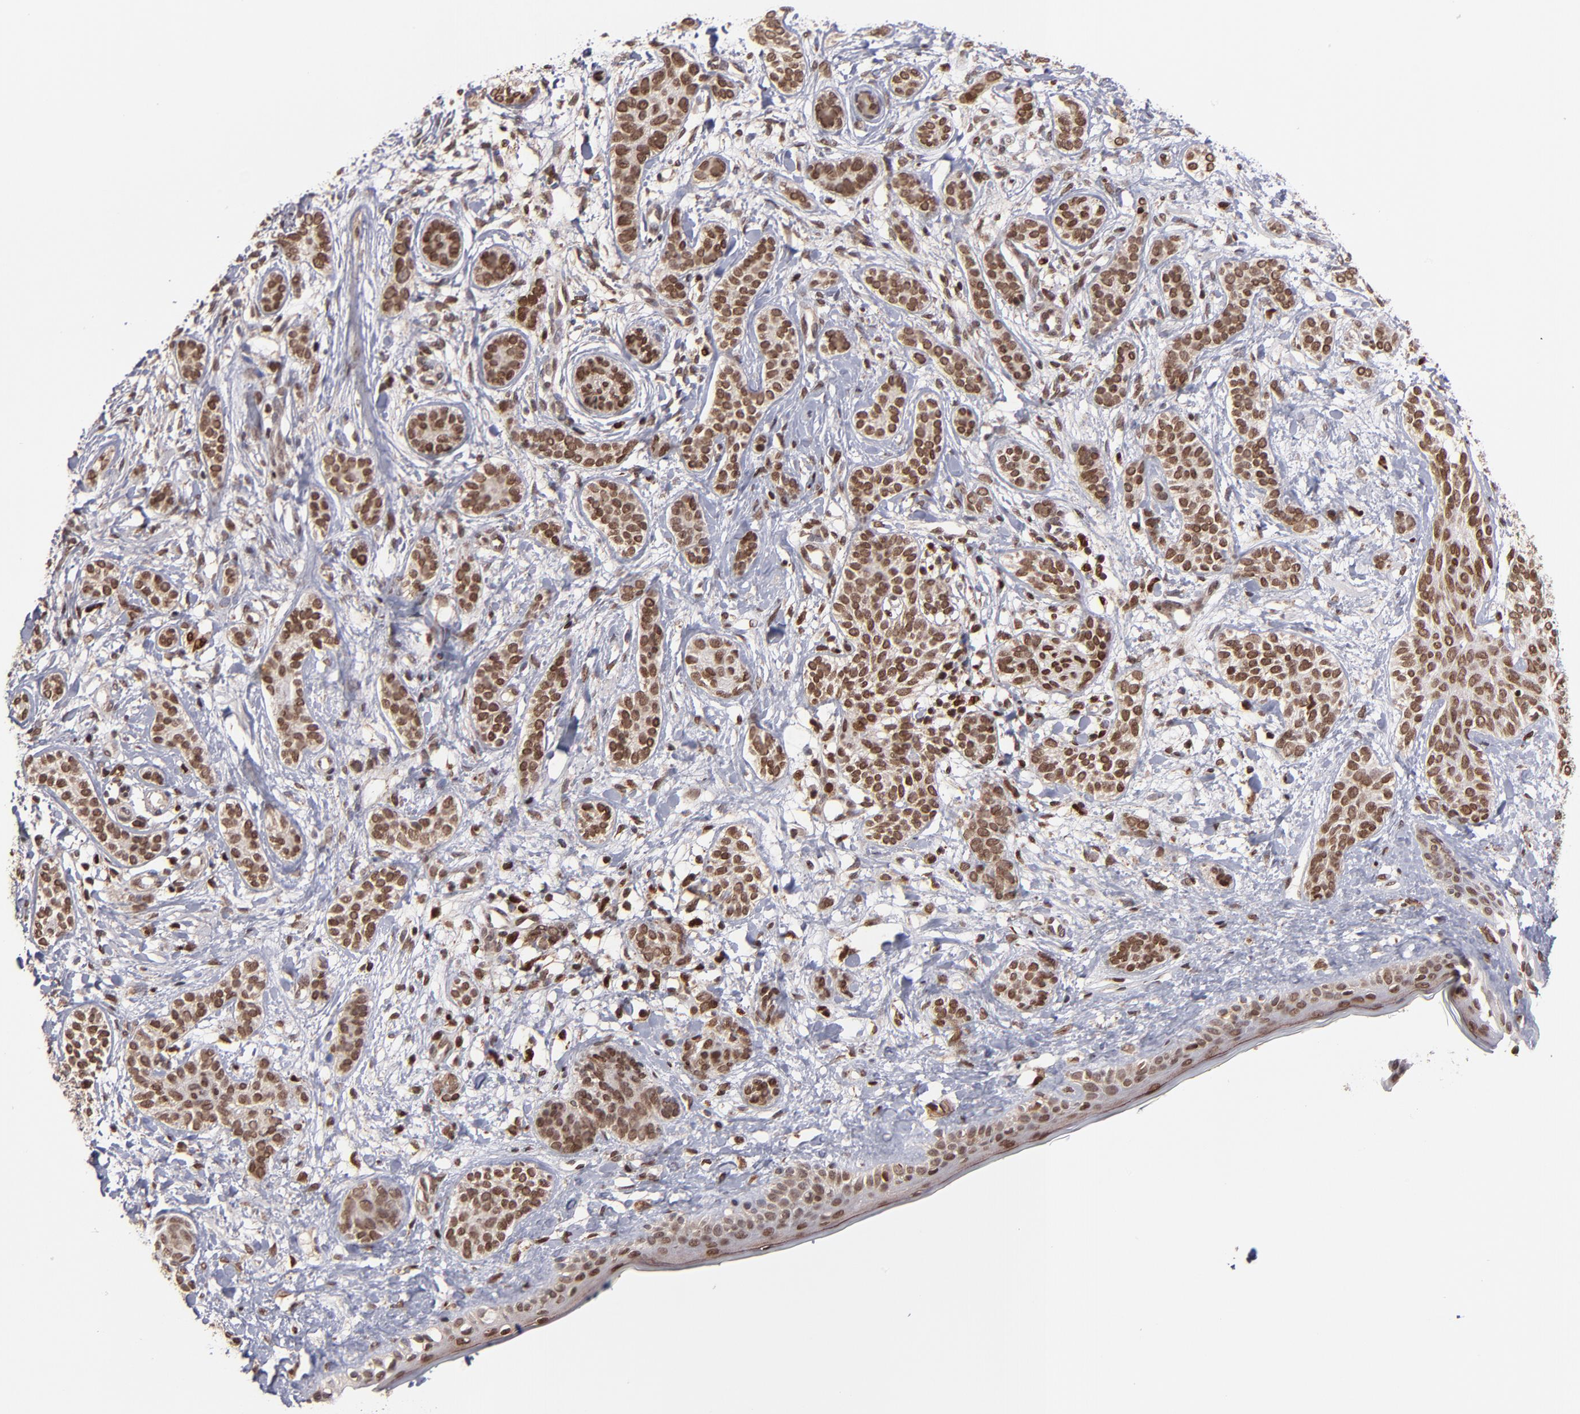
{"staining": {"intensity": "moderate", "quantity": ">75%", "location": "cytoplasmic/membranous,nuclear"}, "tissue": "skin cancer", "cell_type": "Tumor cells", "image_type": "cancer", "snomed": [{"axis": "morphology", "description": "Normal tissue, NOS"}, {"axis": "morphology", "description": "Basal cell carcinoma"}, {"axis": "topography", "description": "Skin"}], "caption": "Immunohistochemistry (IHC) photomicrograph of neoplastic tissue: skin cancer (basal cell carcinoma) stained using immunohistochemistry displays medium levels of moderate protein expression localized specifically in the cytoplasmic/membranous and nuclear of tumor cells, appearing as a cytoplasmic/membranous and nuclear brown color.", "gene": "TOP1MT", "patient": {"sex": "male", "age": 63}}